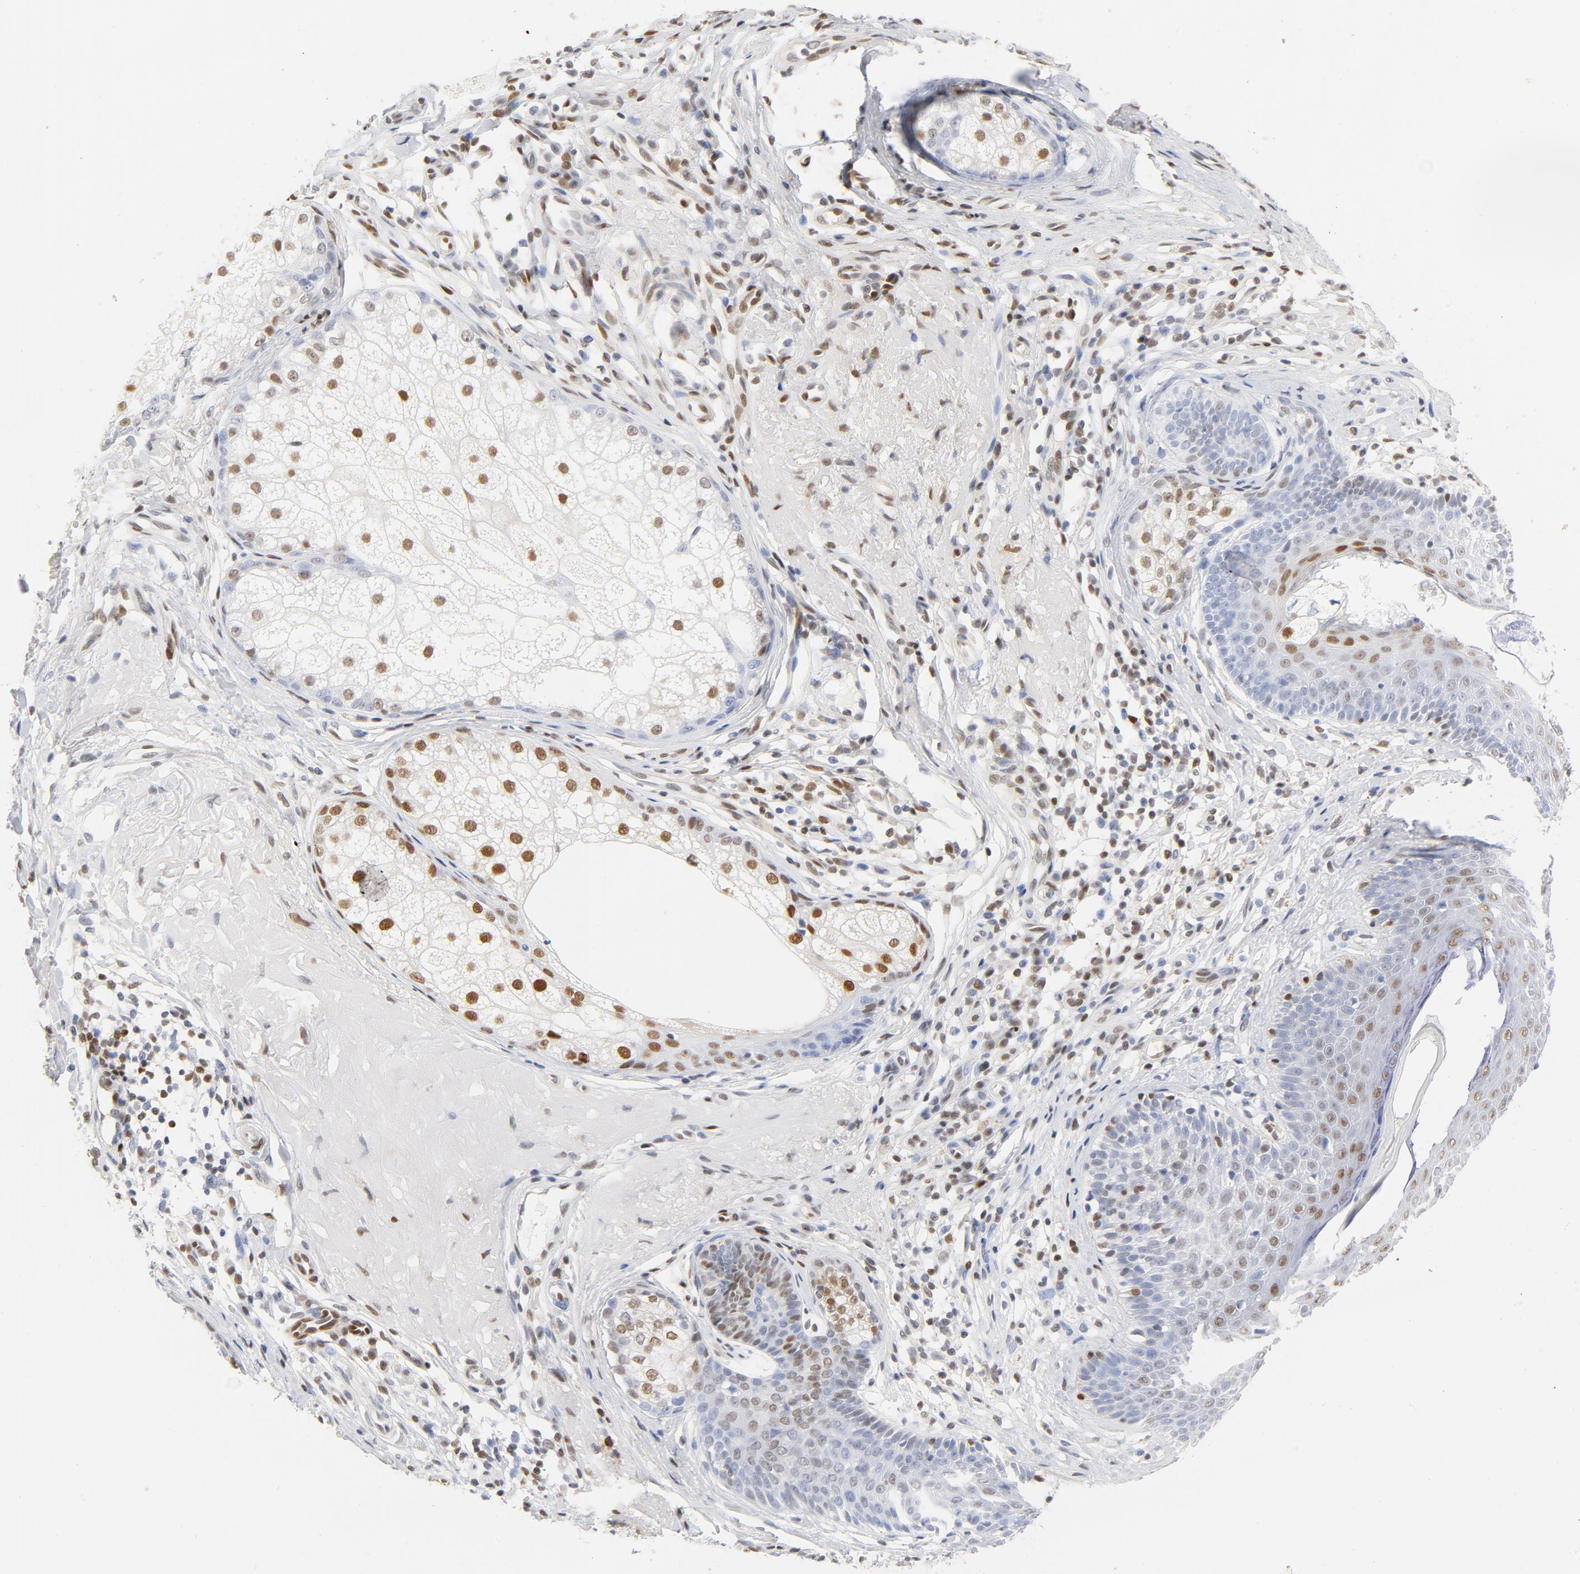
{"staining": {"intensity": "moderate", "quantity": "25%-75%", "location": "nuclear"}, "tissue": "skin cancer", "cell_type": "Tumor cells", "image_type": "cancer", "snomed": [{"axis": "morphology", "description": "Basal cell carcinoma"}, {"axis": "topography", "description": "Skin"}], "caption": "Immunohistochemical staining of skin basal cell carcinoma exhibits medium levels of moderate nuclear staining in approximately 25%-75% of tumor cells.", "gene": "CDKN1B", "patient": {"sex": "male", "age": 74}}